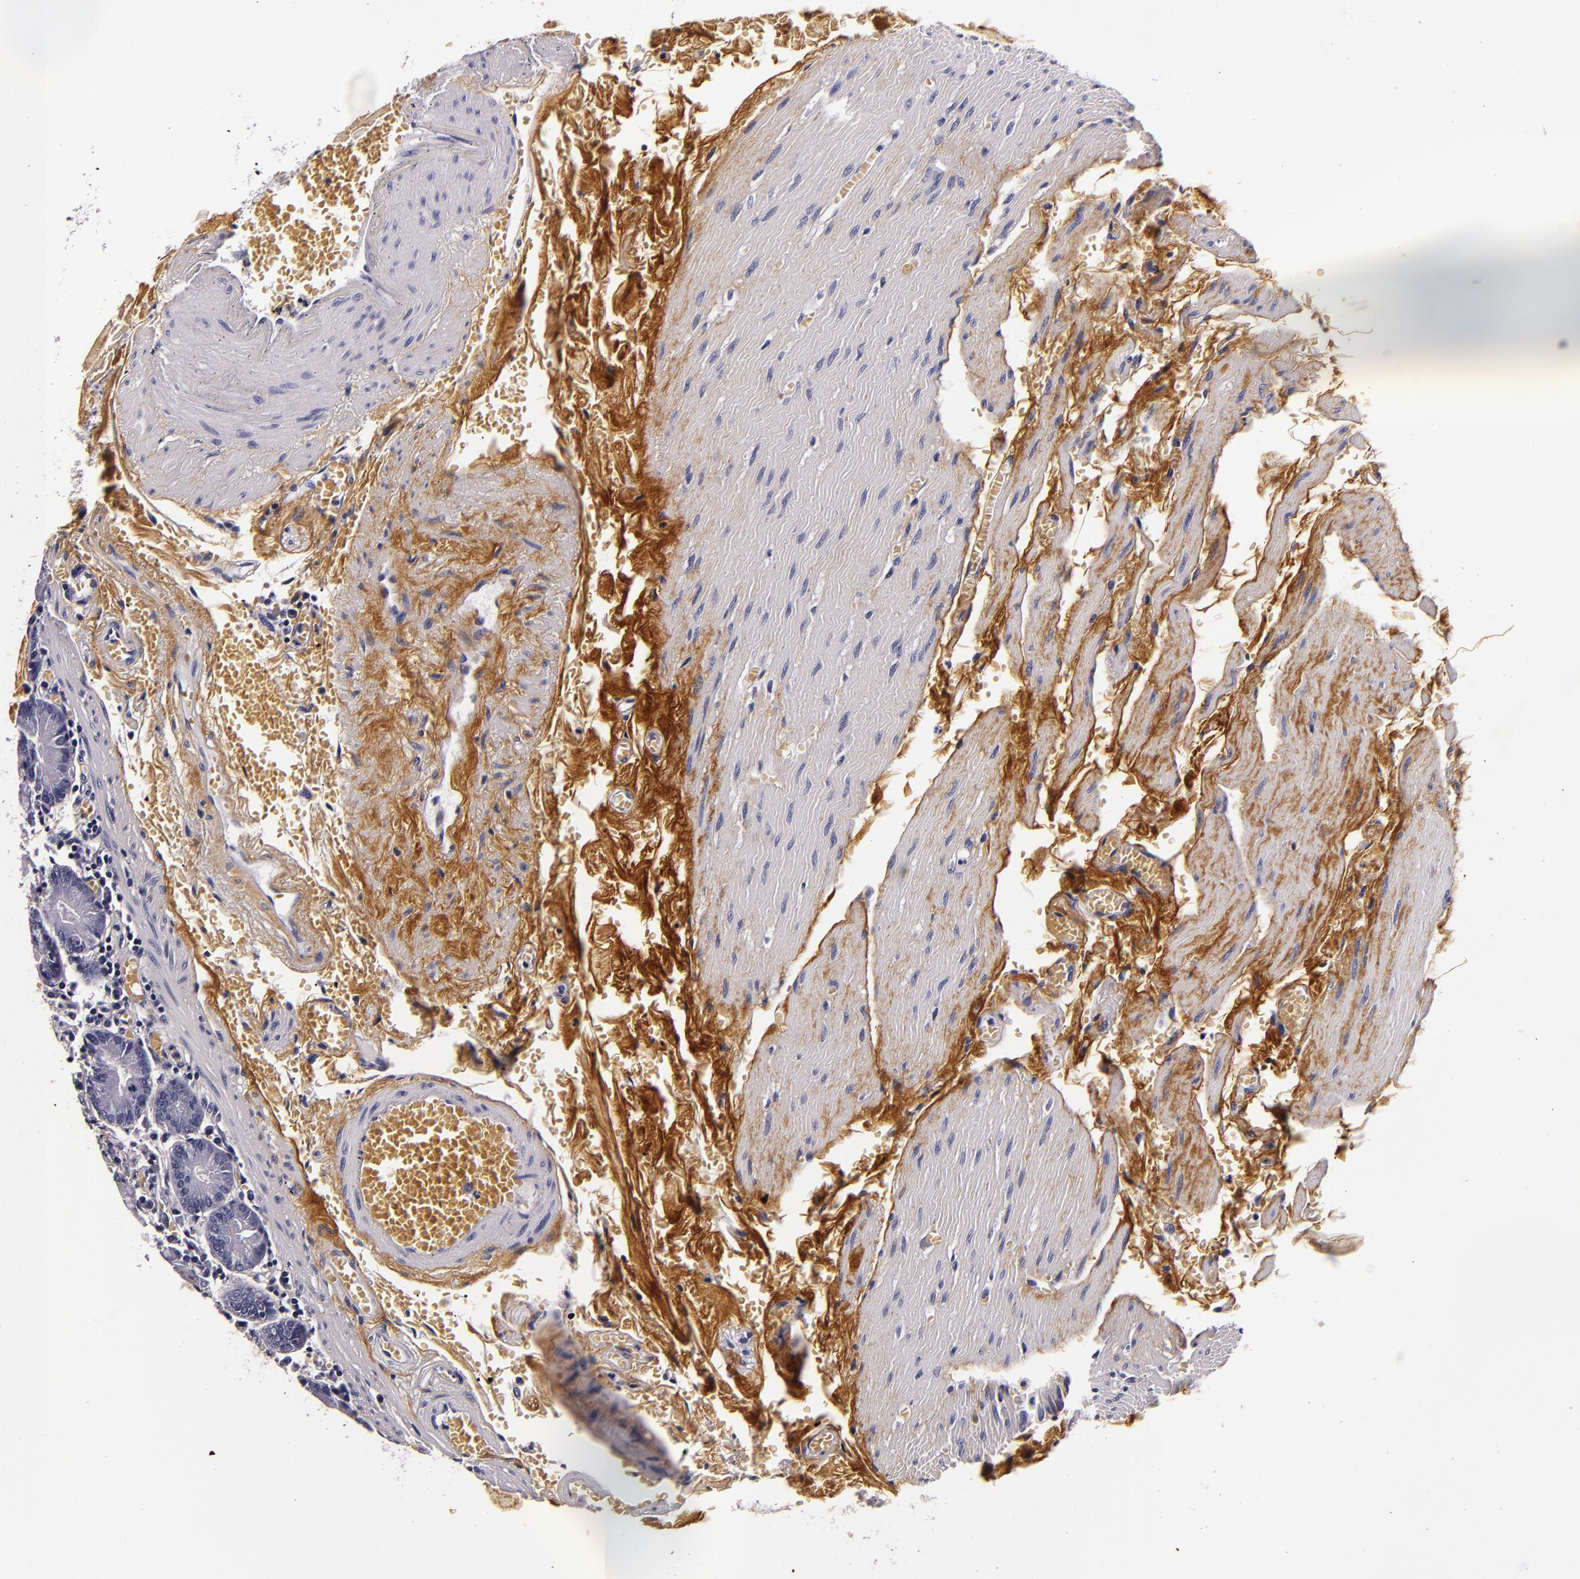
{"staining": {"intensity": "negative", "quantity": "none", "location": "none"}, "tissue": "small intestine", "cell_type": "Glandular cells", "image_type": "normal", "snomed": [{"axis": "morphology", "description": "Normal tissue, NOS"}, {"axis": "topography", "description": "Small intestine"}], "caption": "Human small intestine stained for a protein using IHC reveals no expression in glandular cells.", "gene": "FBN1", "patient": {"sex": "male", "age": 71}}